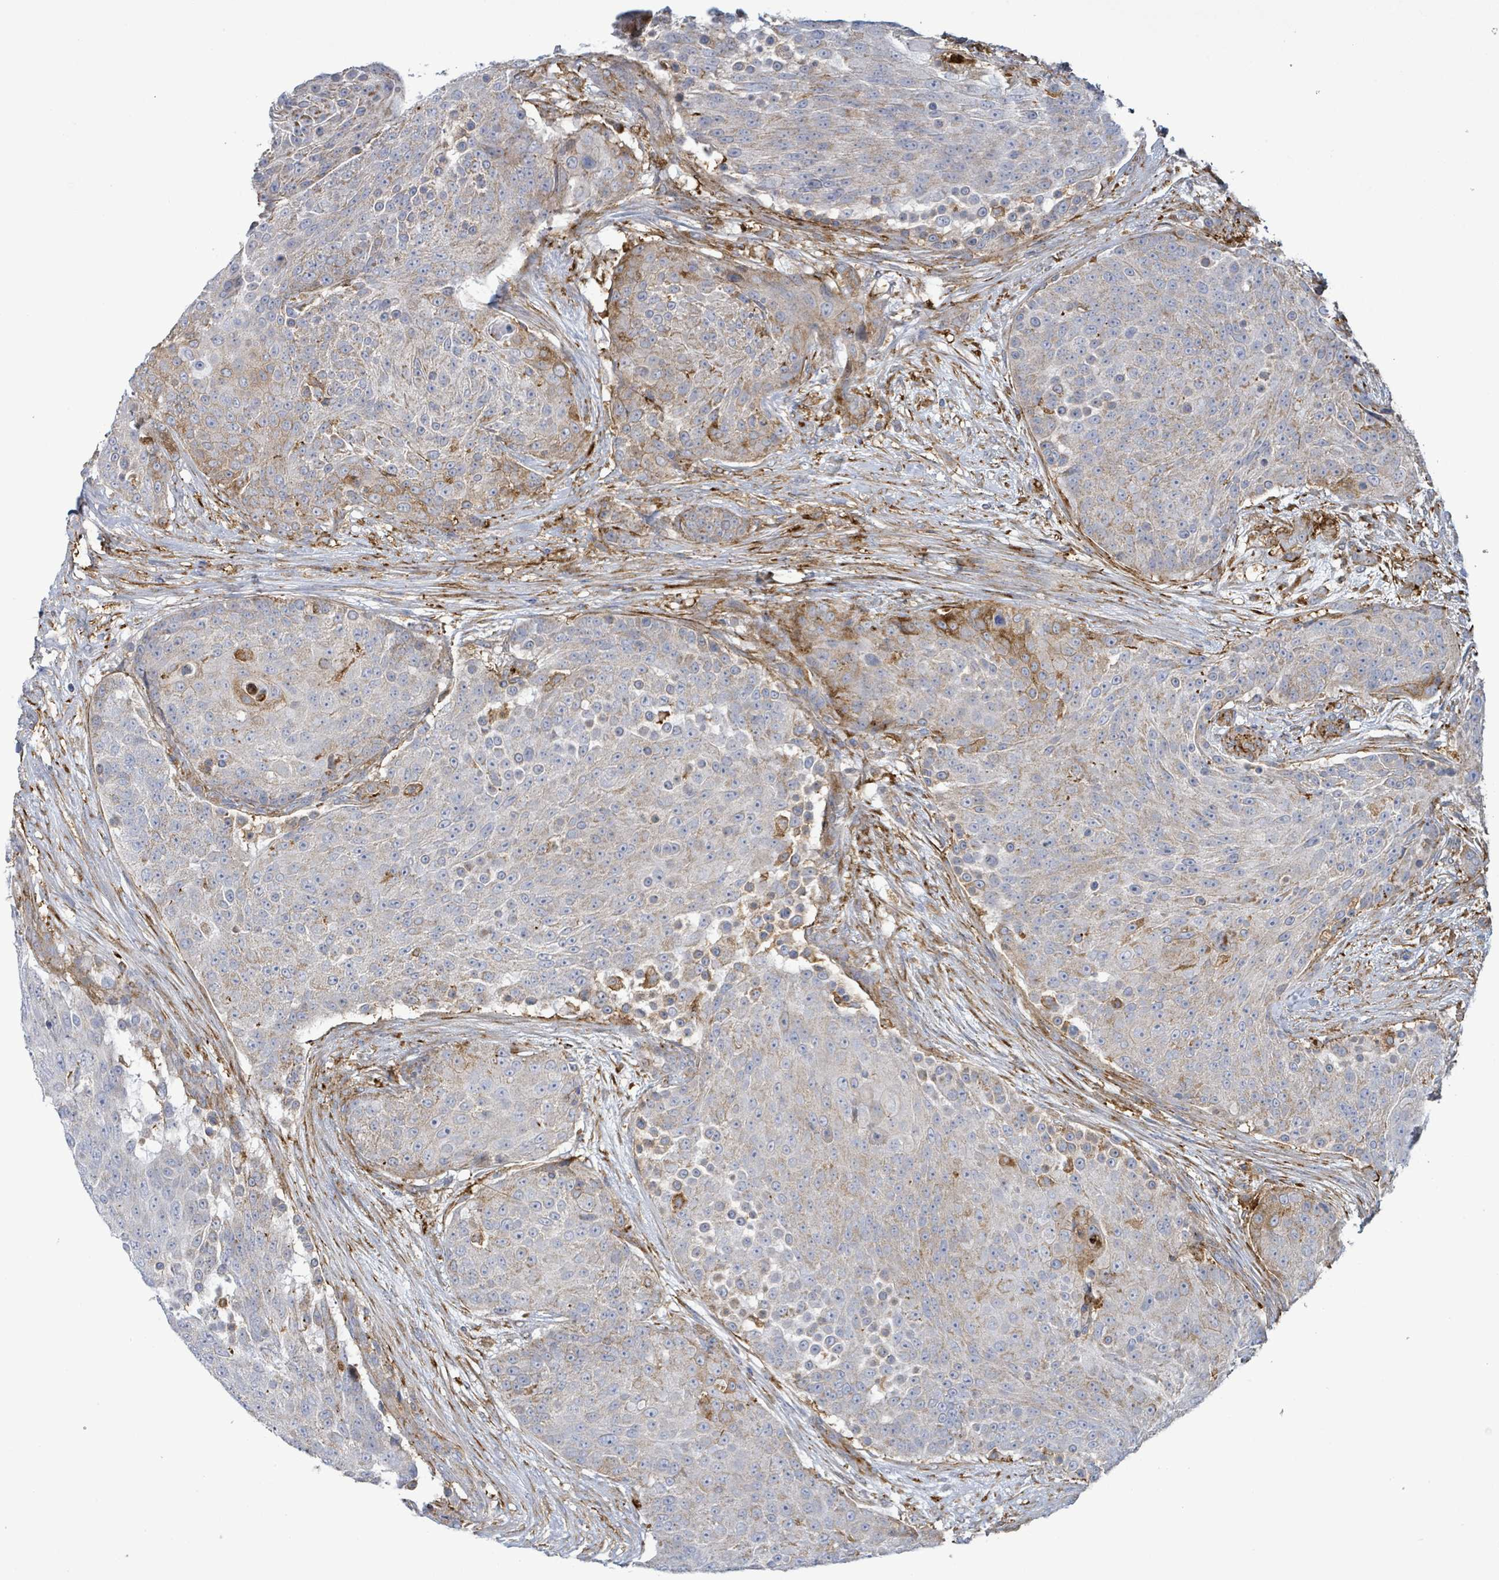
{"staining": {"intensity": "negative", "quantity": "none", "location": "none"}, "tissue": "urothelial cancer", "cell_type": "Tumor cells", "image_type": "cancer", "snomed": [{"axis": "morphology", "description": "Urothelial carcinoma, High grade"}, {"axis": "topography", "description": "Urinary bladder"}], "caption": "Tumor cells are negative for brown protein staining in high-grade urothelial carcinoma.", "gene": "EGFL7", "patient": {"sex": "female", "age": 63}}